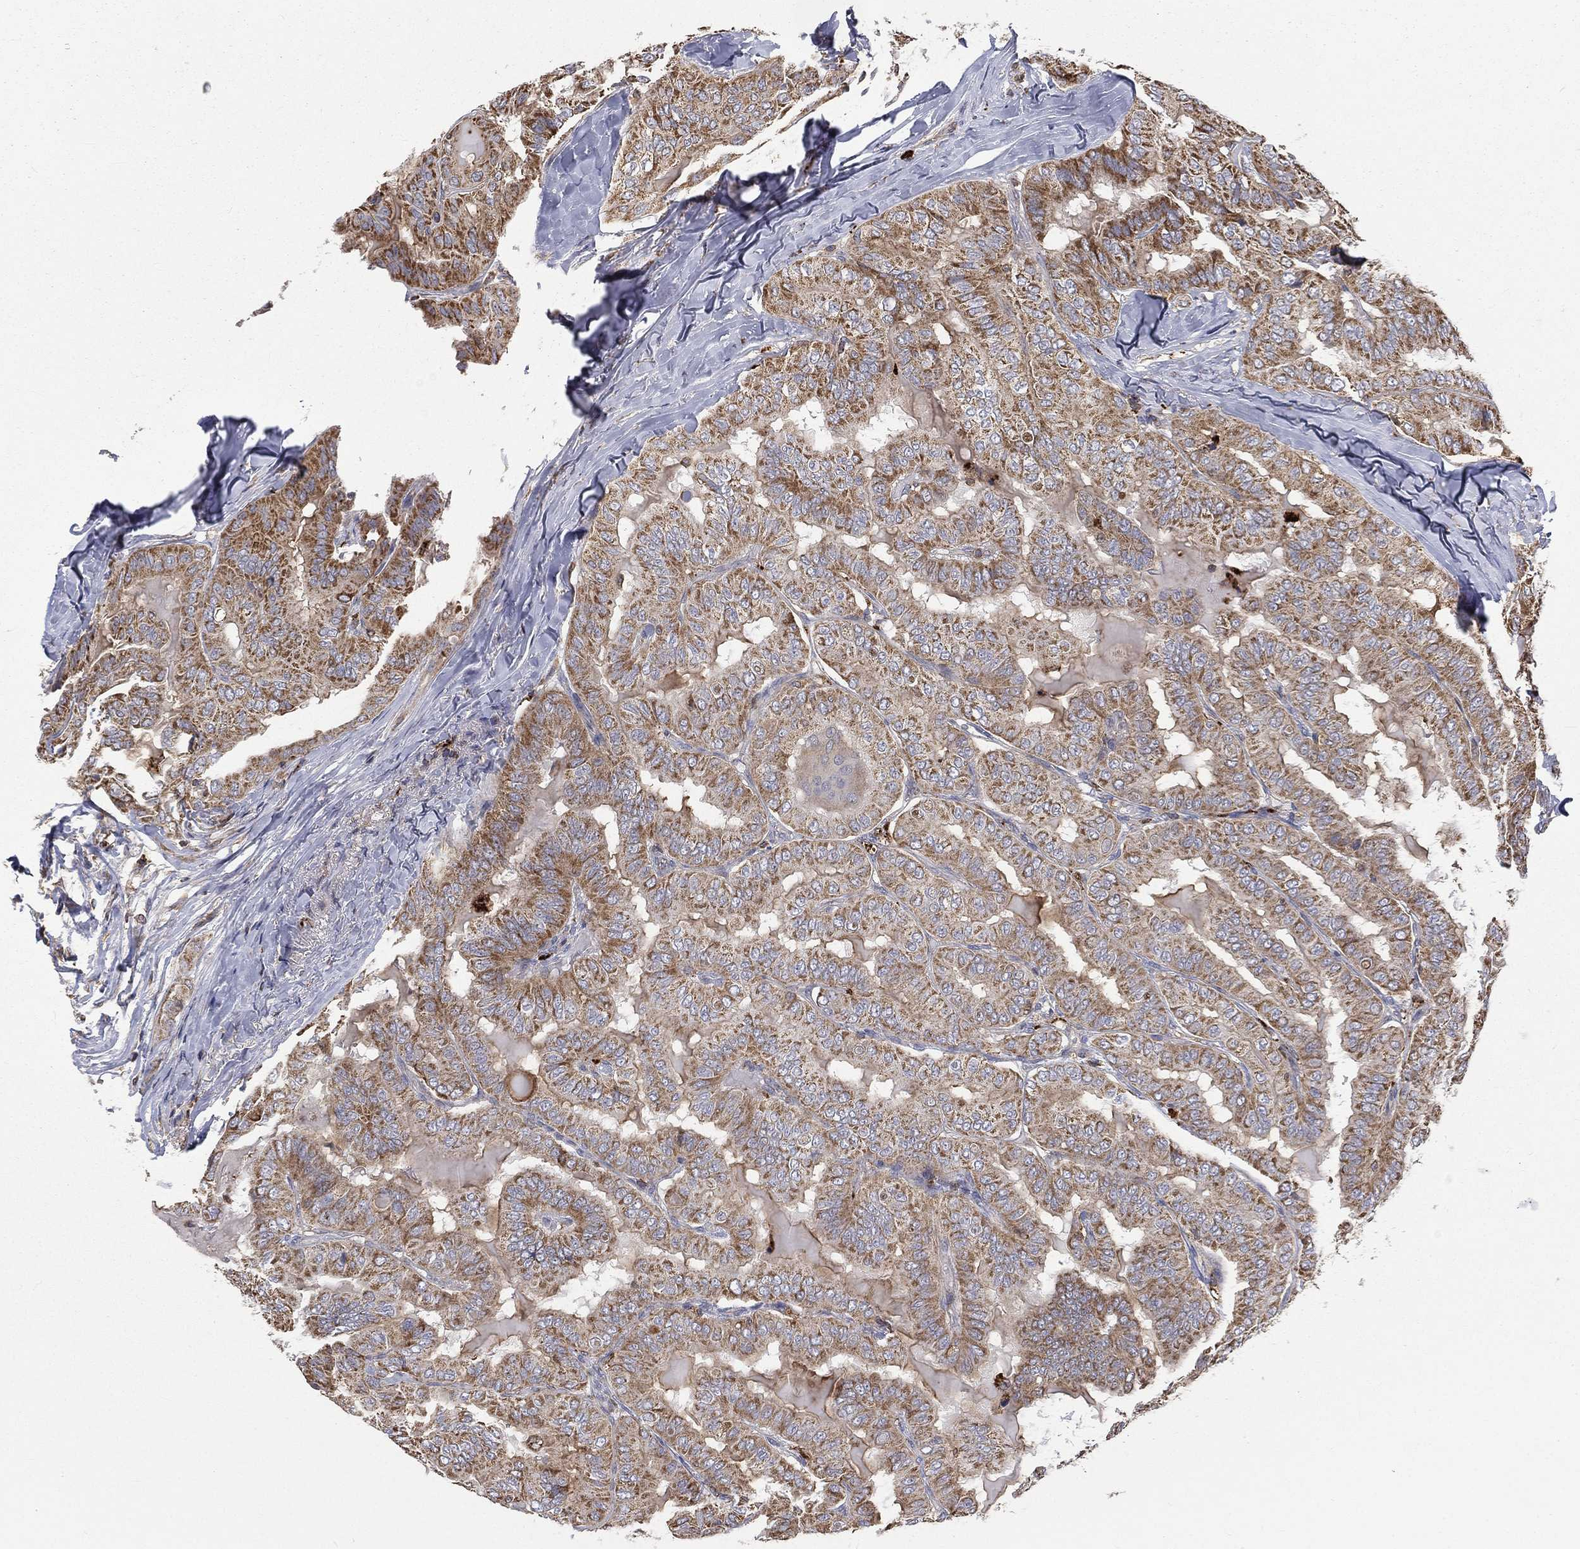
{"staining": {"intensity": "strong", "quantity": "25%-75%", "location": "cytoplasmic/membranous"}, "tissue": "thyroid cancer", "cell_type": "Tumor cells", "image_type": "cancer", "snomed": [{"axis": "morphology", "description": "Papillary adenocarcinoma, NOS"}, {"axis": "topography", "description": "Thyroid gland"}], "caption": "Human papillary adenocarcinoma (thyroid) stained with a protein marker demonstrates strong staining in tumor cells.", "gene": "RIN3", "patient": {"sex": "female", "age": 68}}